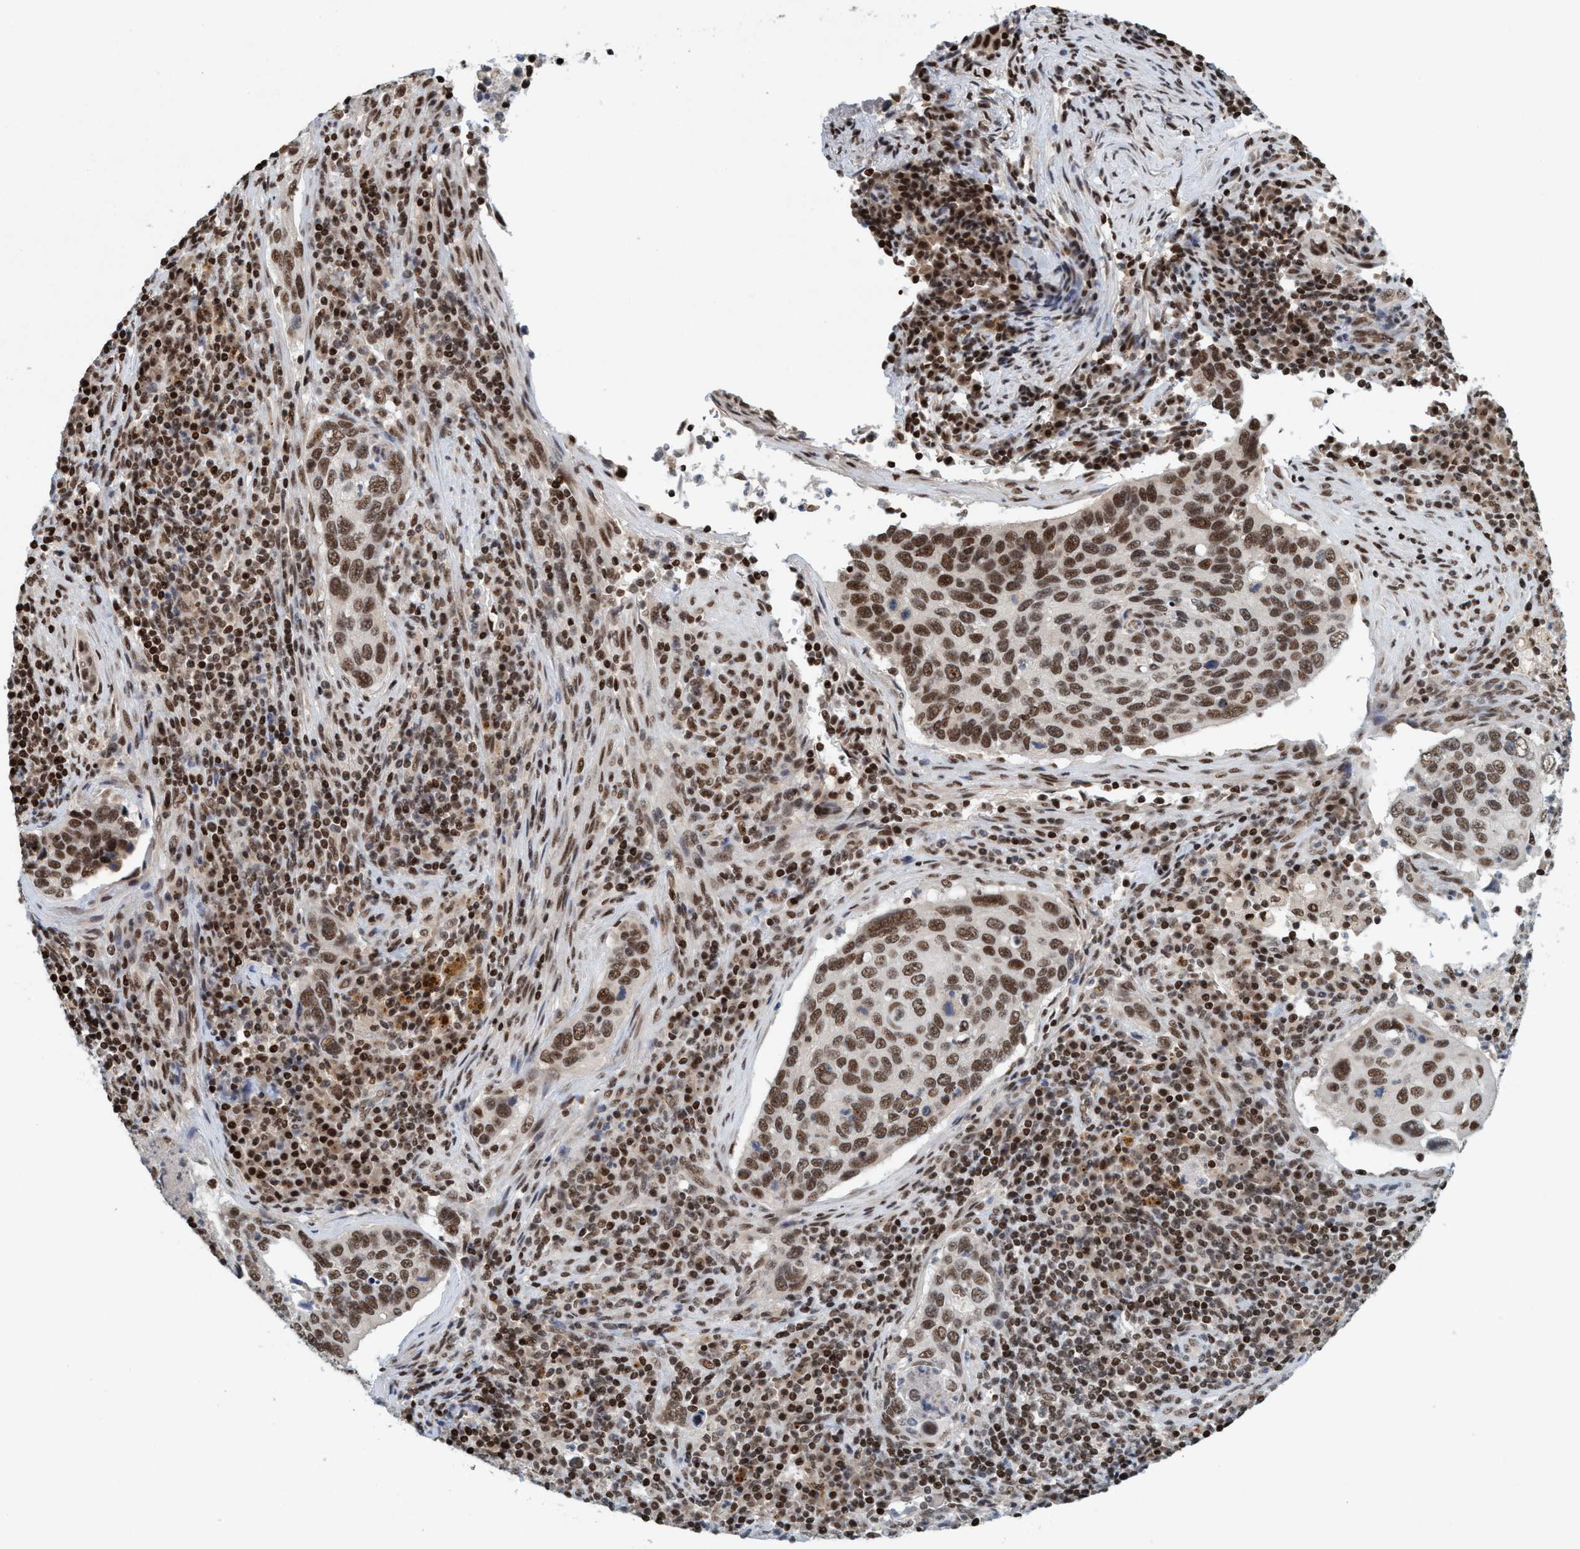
{"staining": {"intensity": "strong", "quantity": ">75%", "location": "nuclear"}, "tissue": "cervical cancer", "cell_type": "Tumor cells", "image_type": "cancer", "snomed": [{"axis": "morphology", "description": "Squamous cell carcinoma, NOS"}, {"axis": "topography", "description": "Cervix"}], "caption": "This is a histology image of immunohistochemistry staining of cervical cancer, which shows strong staining in the nuclear of tumor cells.", "gene": "SMCR8", "patient": {"sex": "female", "age": 53}}